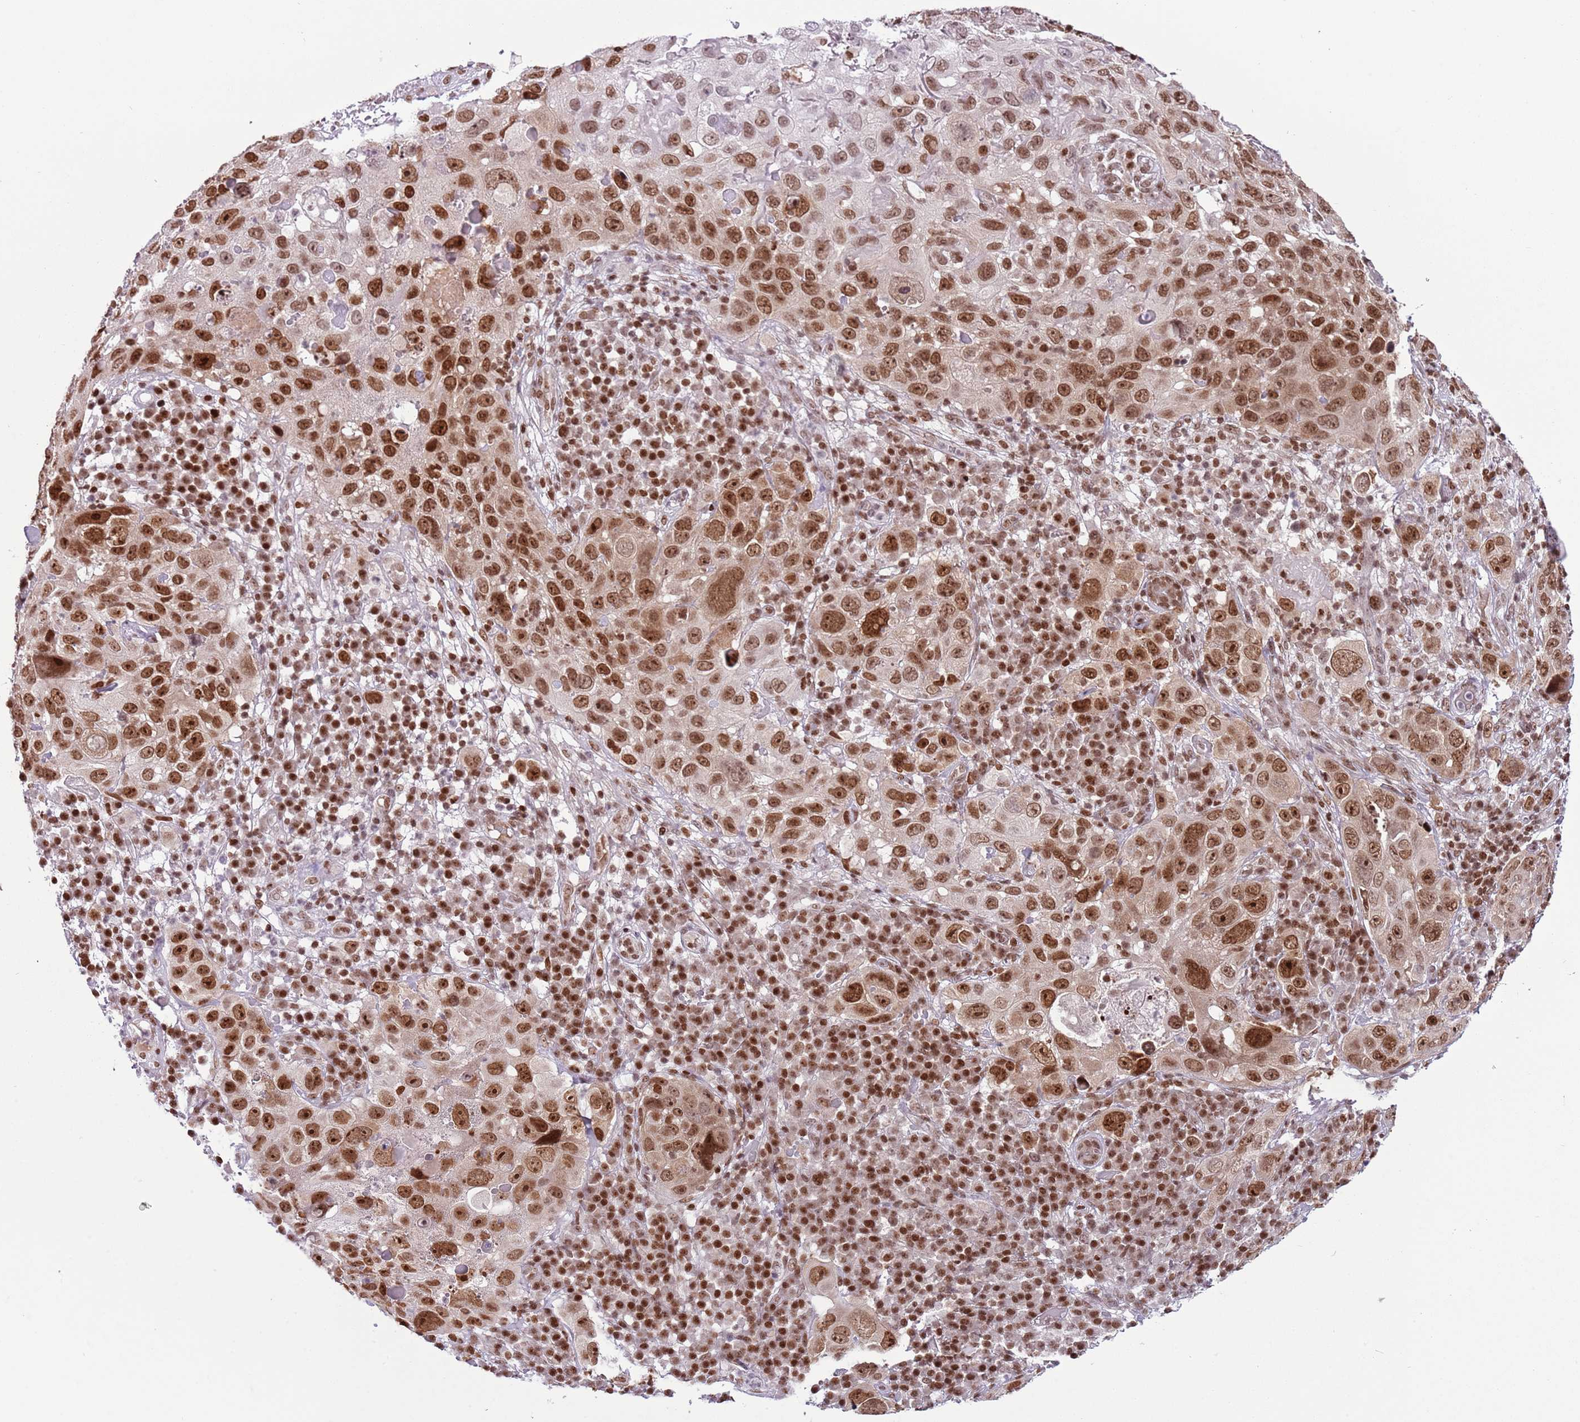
{"staining": {"intensity": "strong", "quantity": ">75%", "location": "nuclear"}, "tissue": "skin cancer", "cell_type": "Tumor cells", "image_type": "cancer", "snomed": [{"axis": "morphology", "description": "Squamous cell carcinoma in situ, NOS"}, {"axis": "morphology", "description": "Squamous cell carcinoma, NOS"}, {"axis": "topography", "description": "Skin"}], "caption": "Immunohistochemistry histopathology image of human skin cancer (squamous cell carcinoma) stained for a protein (brown), which shows high levels of strong nuclear expression in approximately >75% of tumor cells.", "gene": "SELENOH", "patient": {"sex": "male", "age": 93}}